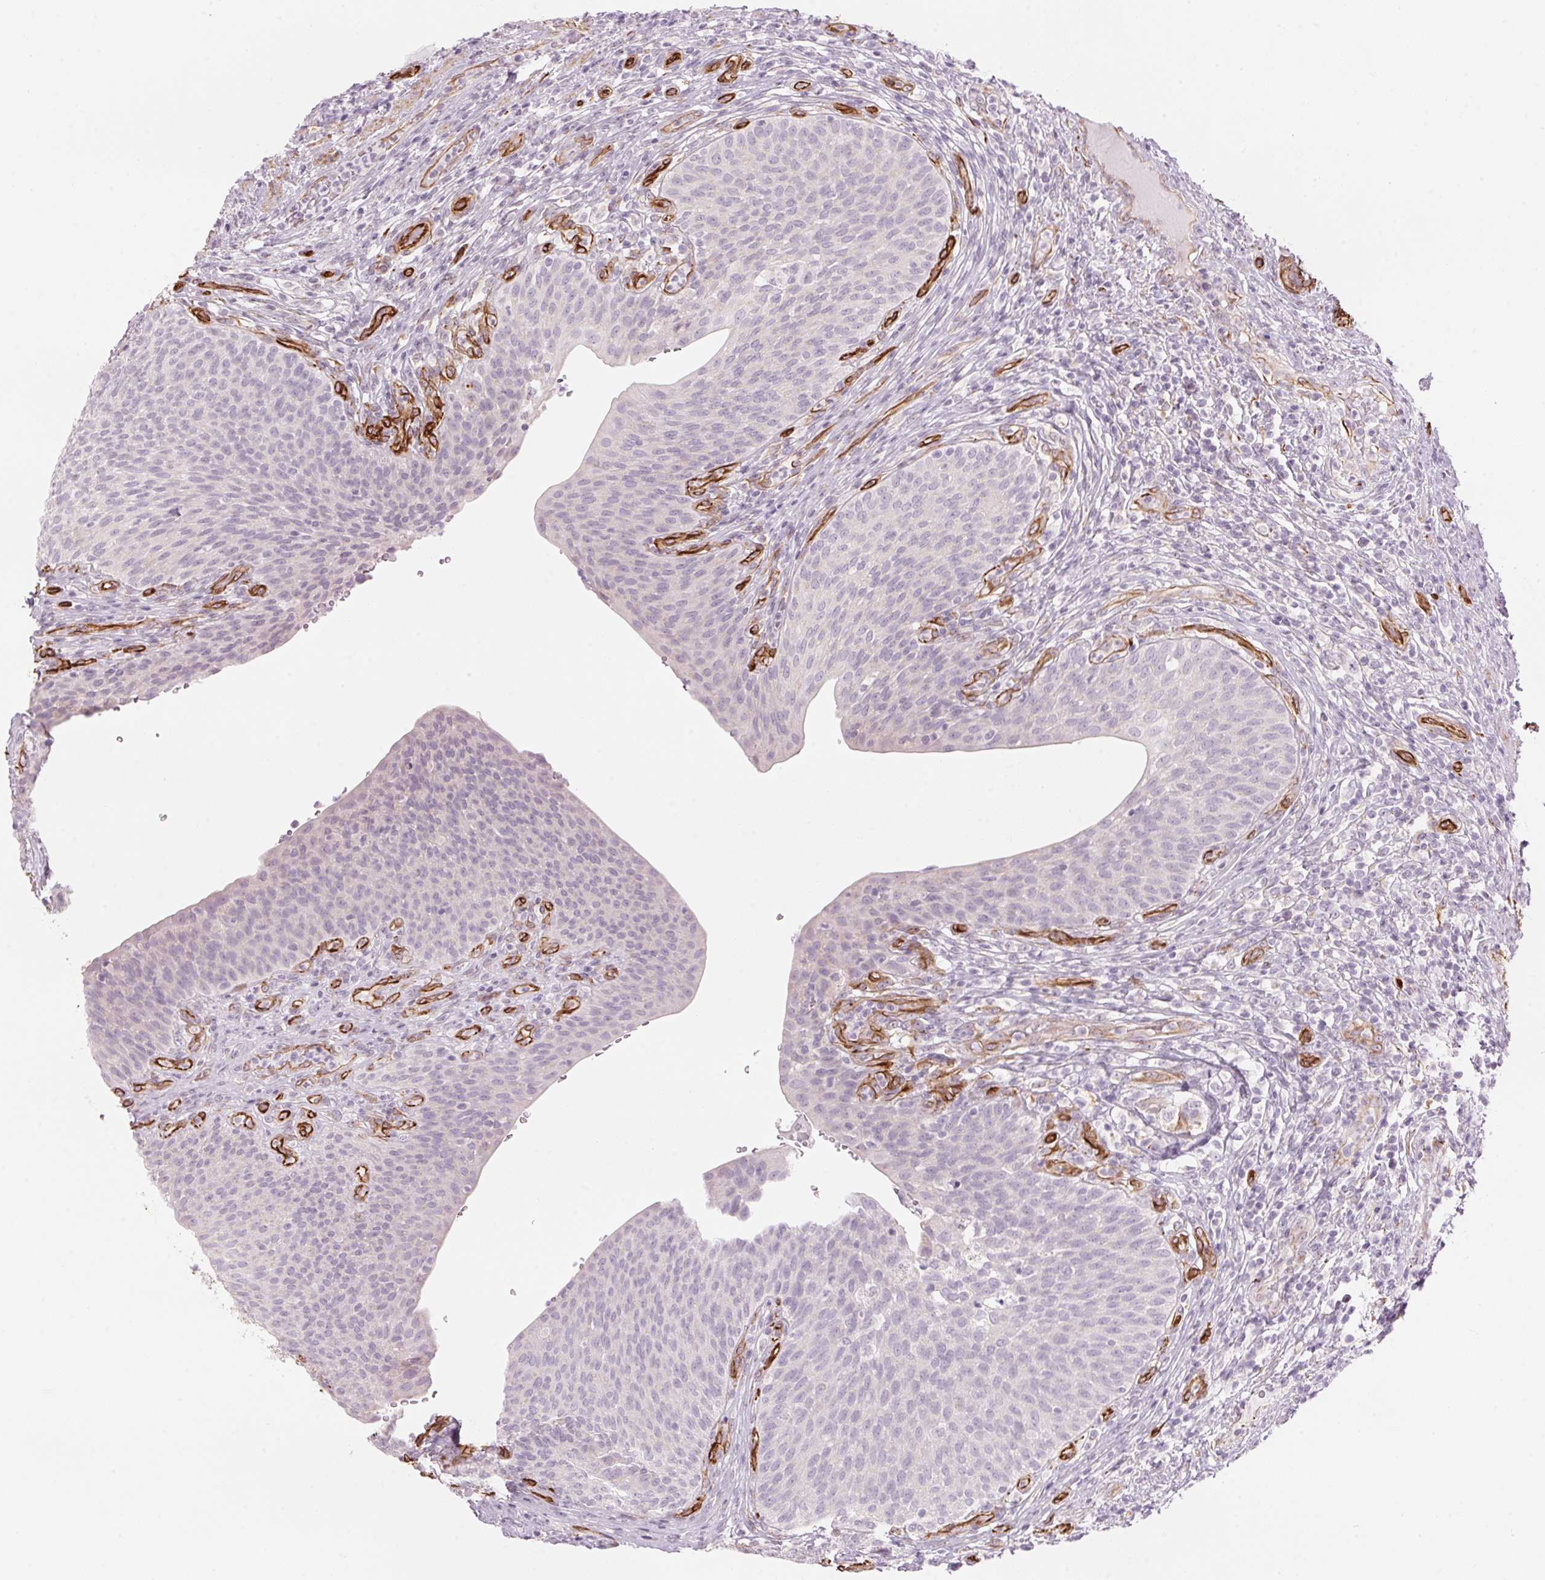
{"staining": {"intensity": "negative", "quantity": "none", "location": "none"}, "tissue": "urinary bladder", "cell_type": "Urothelial cells", "image_type": "normal", "snomed": [{"axis": "morphology", "description": "Normal tissue, NOS"}, {"axis": "topography", "description": "Urinary bladder"}, {"axis": "topography", "description": "Peripheral nerve tissue"}], "caption": "DAB (3,3'-diaminobenzidine) immunohistochemical staining of unremarkable urinary bladder shows no significant expression in urothelial cells. The staining is performed using DAB (3,3'-diaminobenzidine) brown chromogen with nuclei counter-stained in using hematoxylin.", "gene": "CLPS", "patient": {"sex": "male", "age": 66}}